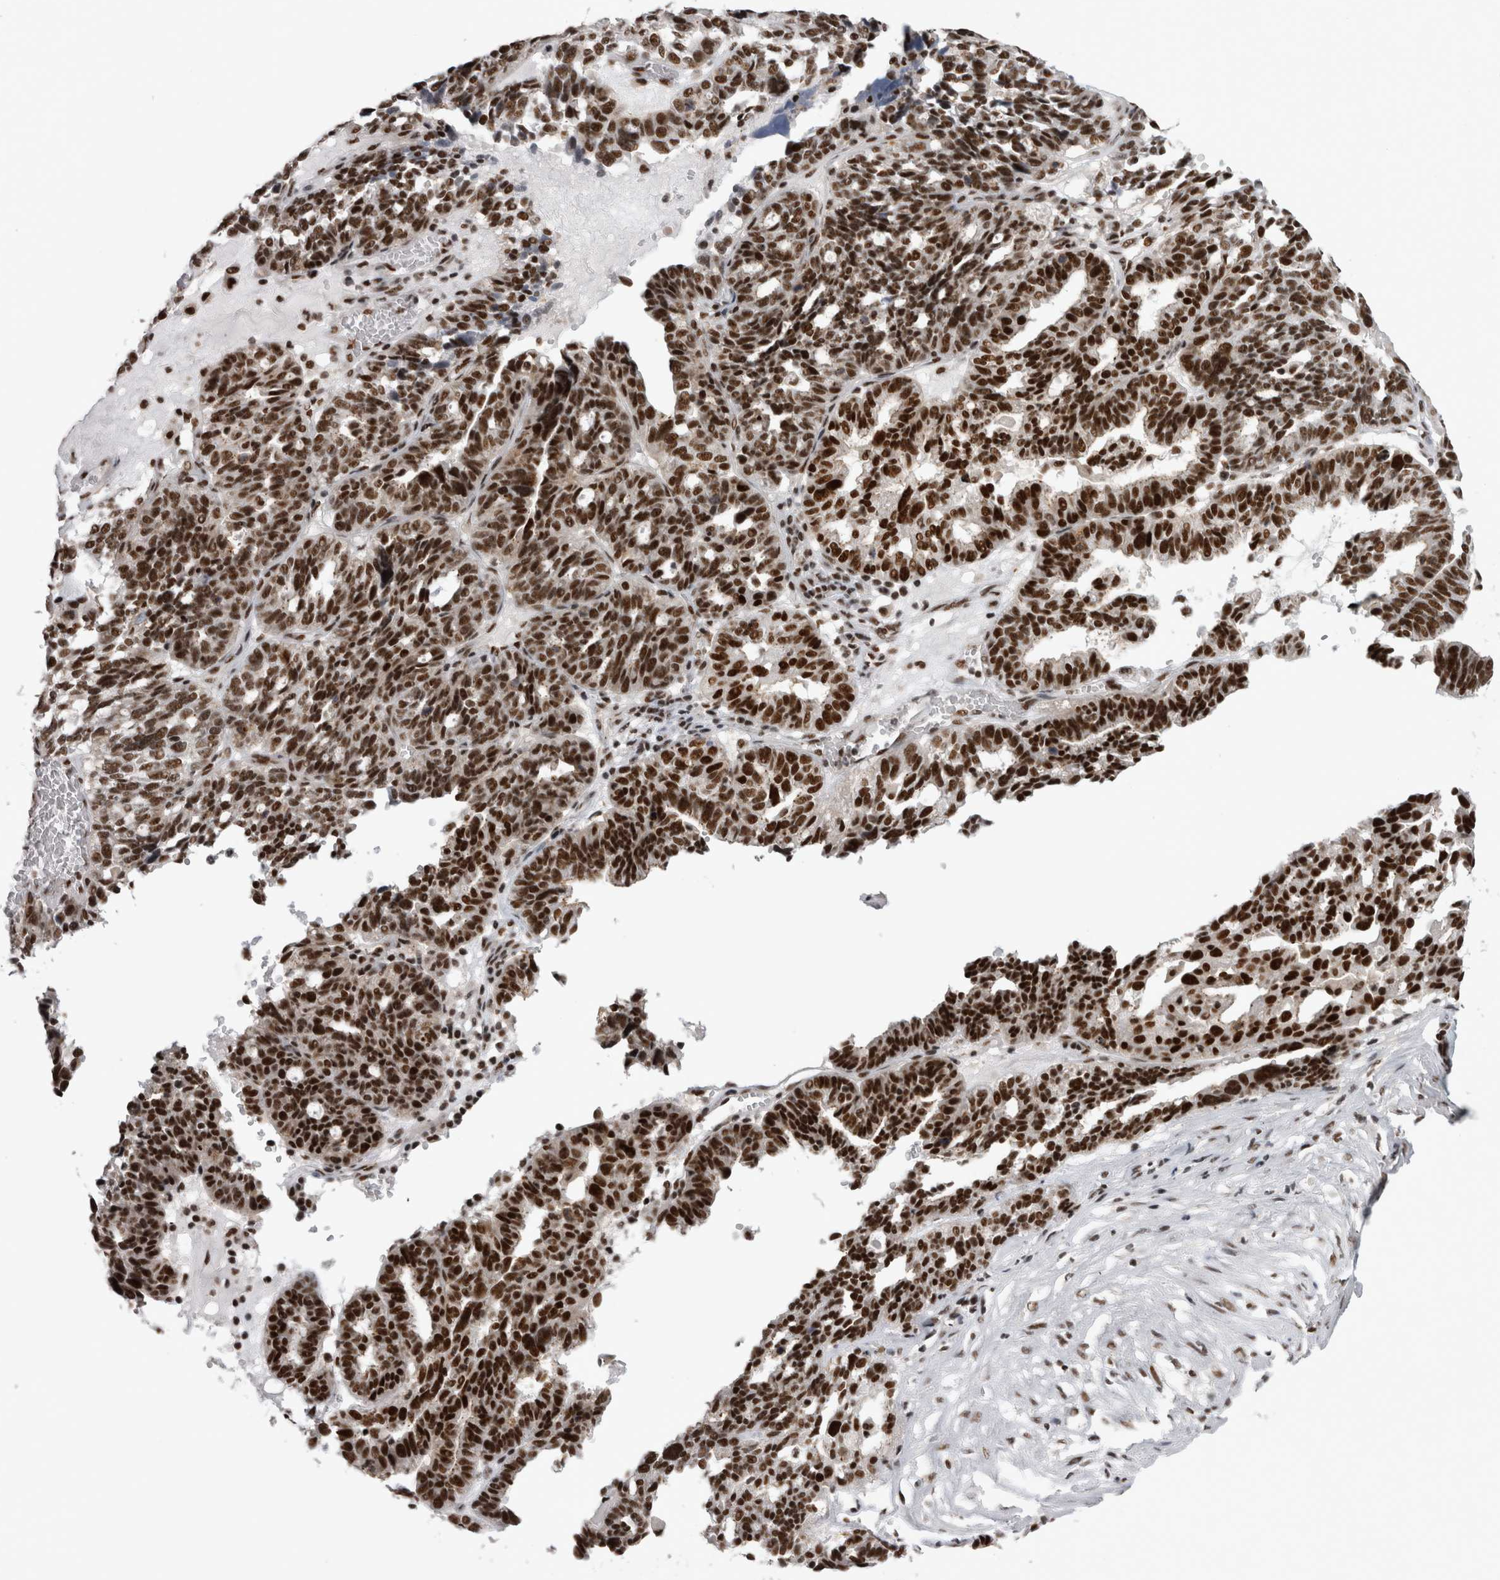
{"staining": {"intensity": "strong", "quantity": ">75%", "location": "nuclear"}, "tissue": "ovarian cancer", "cell_type": "Tumor cells", "image_type": "cancer", "snomed": [{"axis": "morphology", "description": "Cystadenocarcinoma, serous, NOS"}, {"axis": "topography", "description": "Ovary"}], "caption": "A high-resolution micrograph shows immunohistochemistry (IHC) staining of ovarian cancer (serous cystadenocarcinoma), which exhibits strong nuclear expression in about >75% of tumor cells. (DAB IHC, brown staining for protein, blue staining for nuclei).", "gene": "CDK11A", "patient": {"sex": "female", "age": 59}}